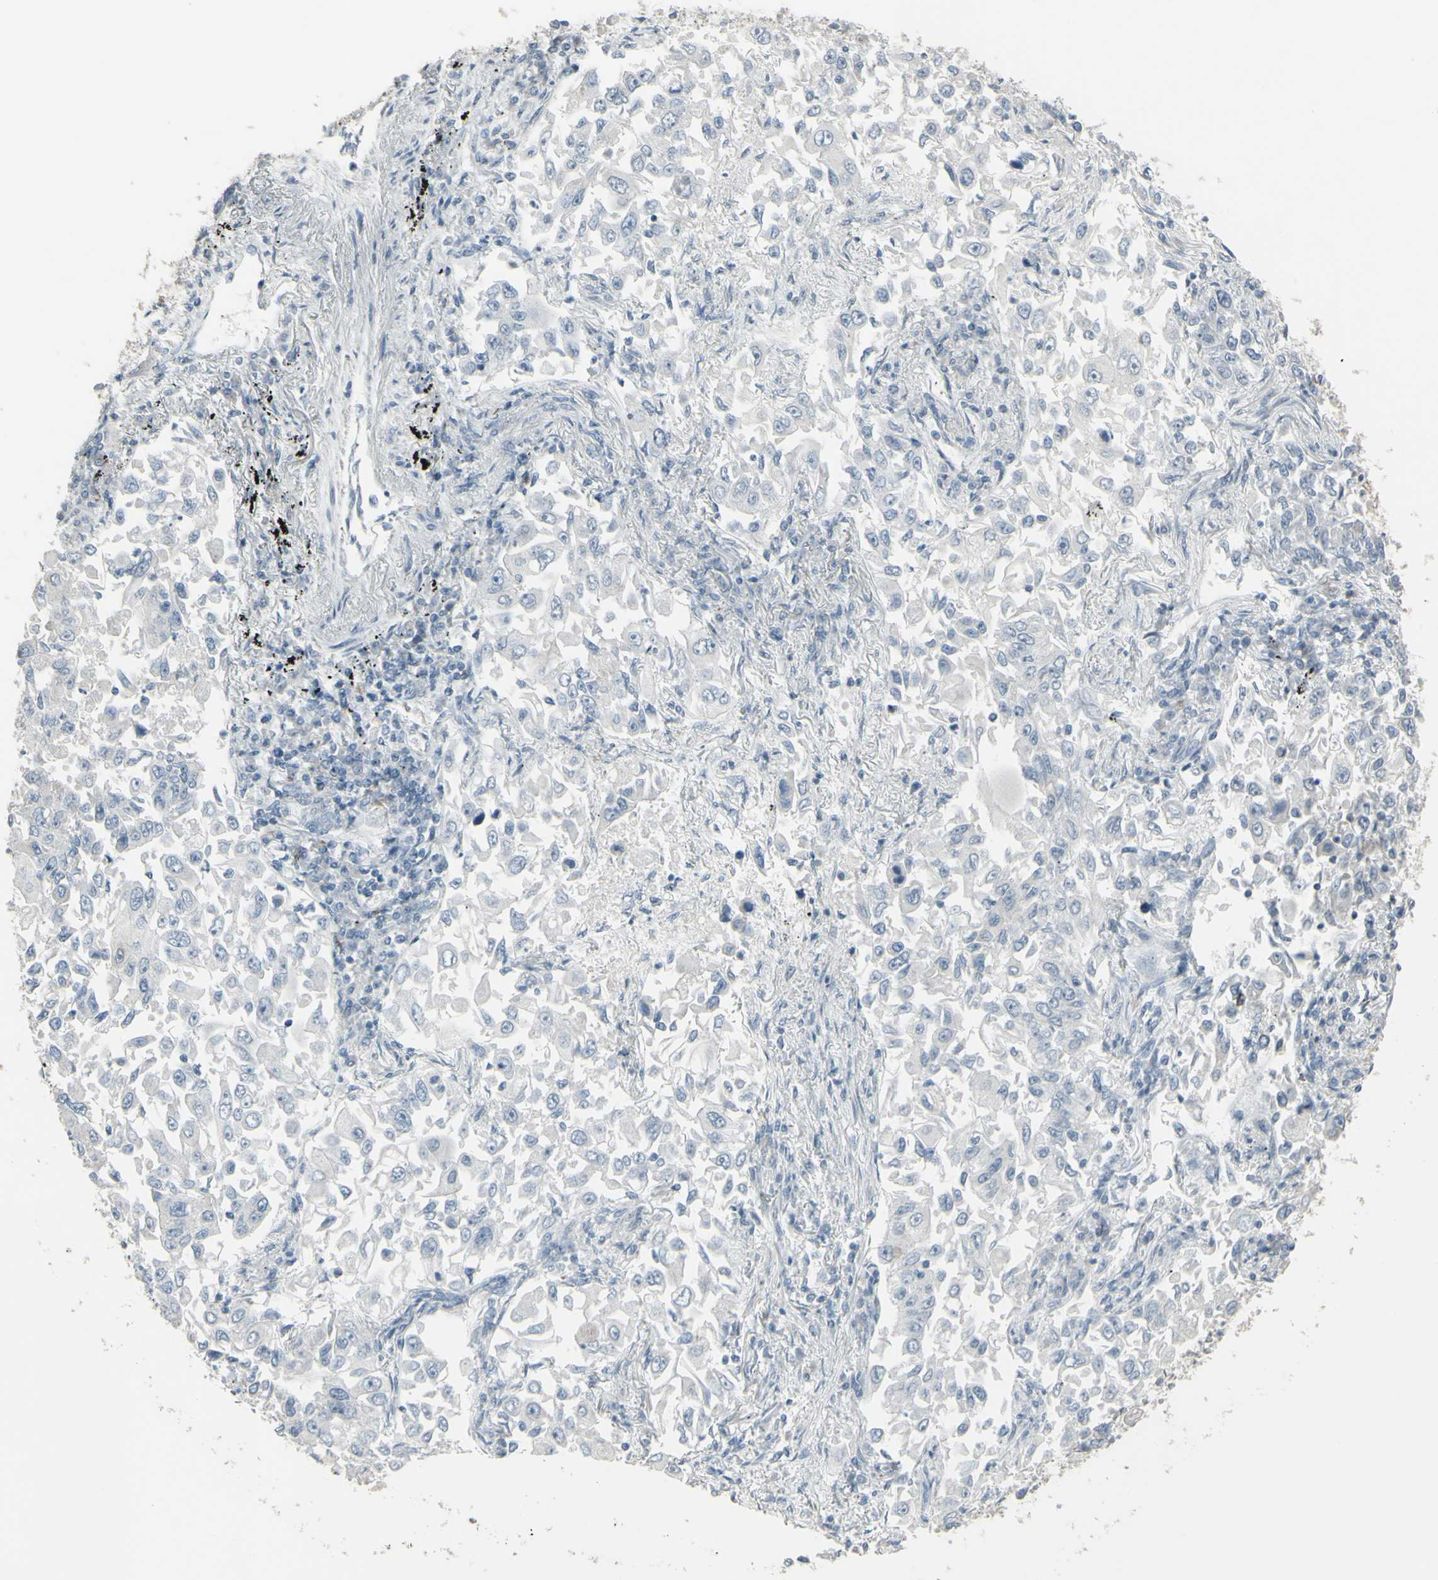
{"staining": {"intensity": "negative", "quantity": "none", "location": "none"}, "tissue": "lung cancer", "cell_type": "Tumor cells", "image_type": "cancer", "snomed": [{"axis": "morphology", "description": "Adenocarcinoma, NOS"}, {"axis": "topography", "description": "Lung"}], "caption": "DAB immunohistochemical staining of lung cancer exhibits no significant staining in tumor cells. (DAB (3,3'-diaminobenzidine) immunohistochemistry, high magnification).", "gene": "CD79B", "patient": {"sex": "male", "age": 84}}